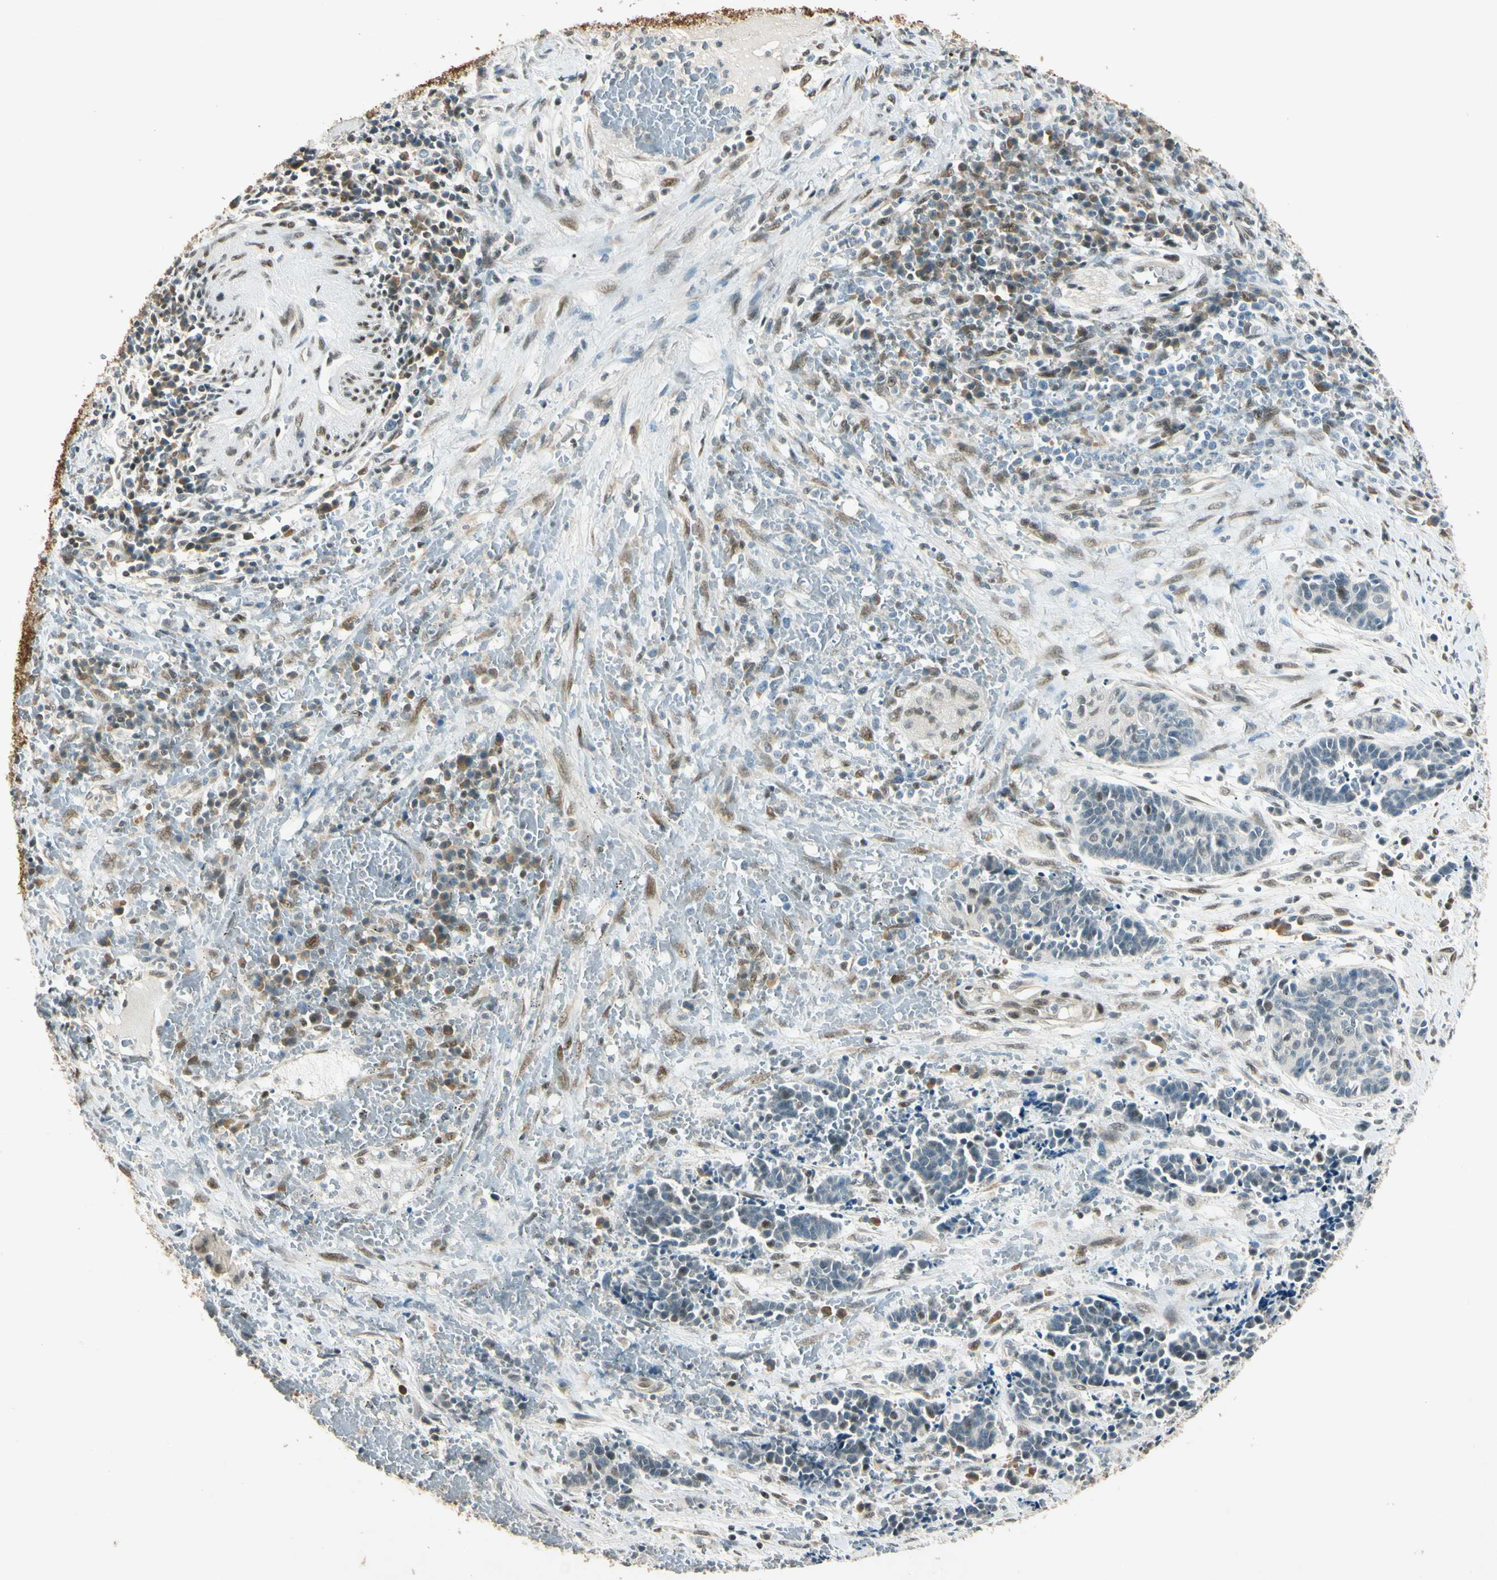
{"staining": {"intensity": "negative", "quantity": "none", "location": "none"}, "tissue": "cervical cancer", "cell_type": "Tumor cells", "image_type": "cancer", "snomed": [{"axis": "morphology", "description": "Squamous cell carcinoma, NOS"}, {"axis": "topography", "description": "Cervix"}], "caption": "Squamous cell carcinoma (cervical) was stained to show a protein in brown. There is no significant staining in tumor cells.", "gene": "ZBTB4", "patient": {"sex": "female", "age": 35}}